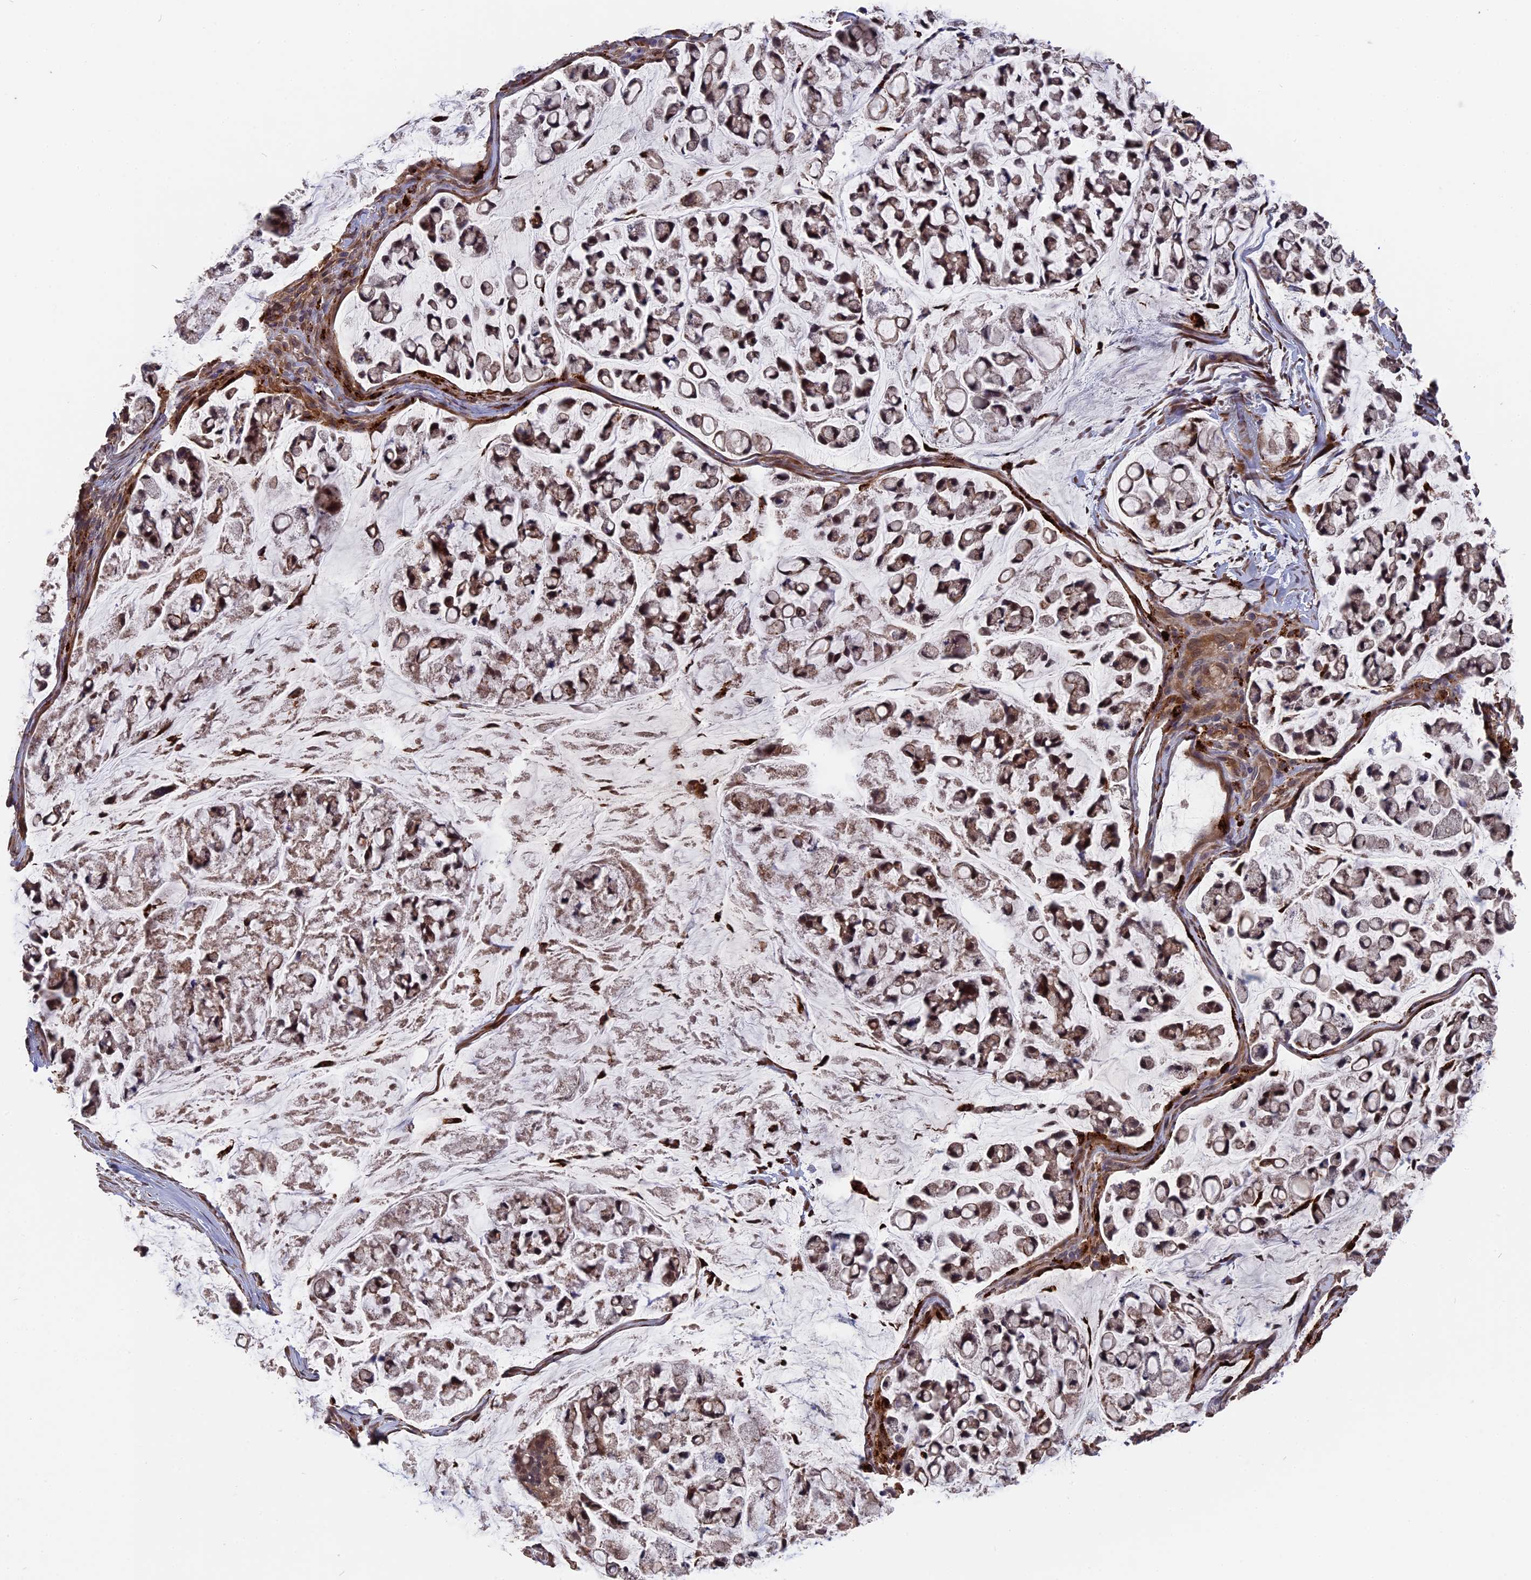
{"staining": {"intensity": "moderate", "quantity": ">75%", "location": "cytoplasmic/membranous,nuclear"}, "tissue": "stomach cancer", "cell_type": "Tumor cells", "image_type": "cancer", "snomed": [{"axis": "morphology", "description": "Adenocarcinoma, NOS"}, {"axis": "topography", "description": "Stomach, lower"}], "caption": "A histopathology image of human stomach cancer (adenocarcinoma) stained for a protein shows moderate cytoplasmic/membranous and nuclear brown staining in tumor cells. (IHC, brightfield microscopy, high magnification).", "gene": "TELO2", "patient": {"sex": "male", "age": 67}}